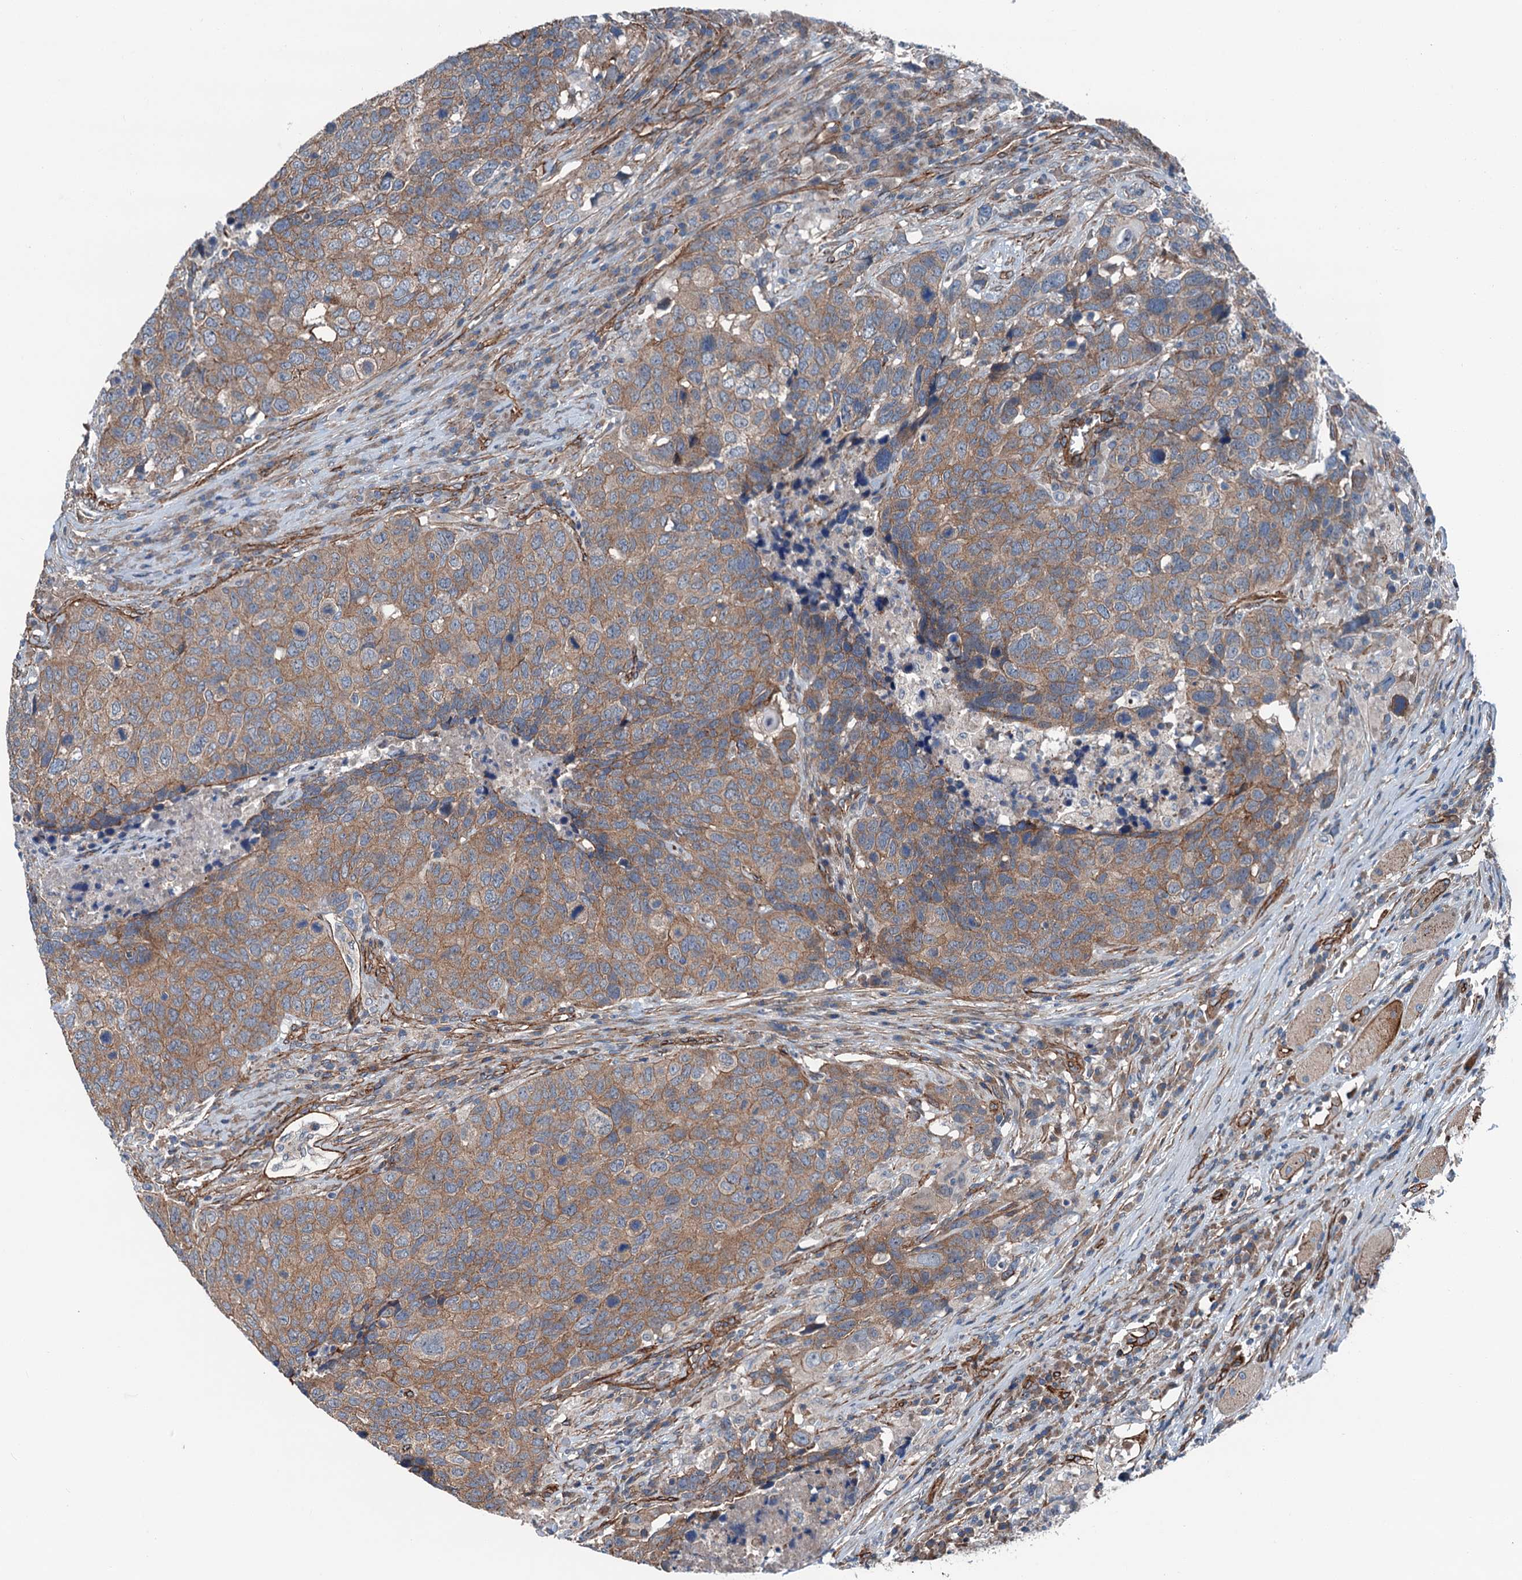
{"staining": {"intensity": "moderate", "quantity": ">75%", "location": "cytoplasmic/membranous"}, "tissue": "head and neck cancer", "cell_type": "Tumor cells", "image_type": "cancer", "snomed": [{"axis": "morphology", "description": "Squamous cell carcinoma, NOS"}, {"axis": "topography", "description": "Head-Neck"}], "caption": "Immunohistochemistry (IHC) staining of head and neck squamous cell carcinoma, which displays medium levels of moderate cytoplasmic/membranous positivity in approximately >75% of tumor cells indicating moderate cytoplasmic/membranous protein staining. The staining was performed using DAB (brown) for protein detection and nuclei were counterstained in hematoxylin (blue).", "gene": "NMRAL1", "patient": {"sex": "male", "age": 66}}